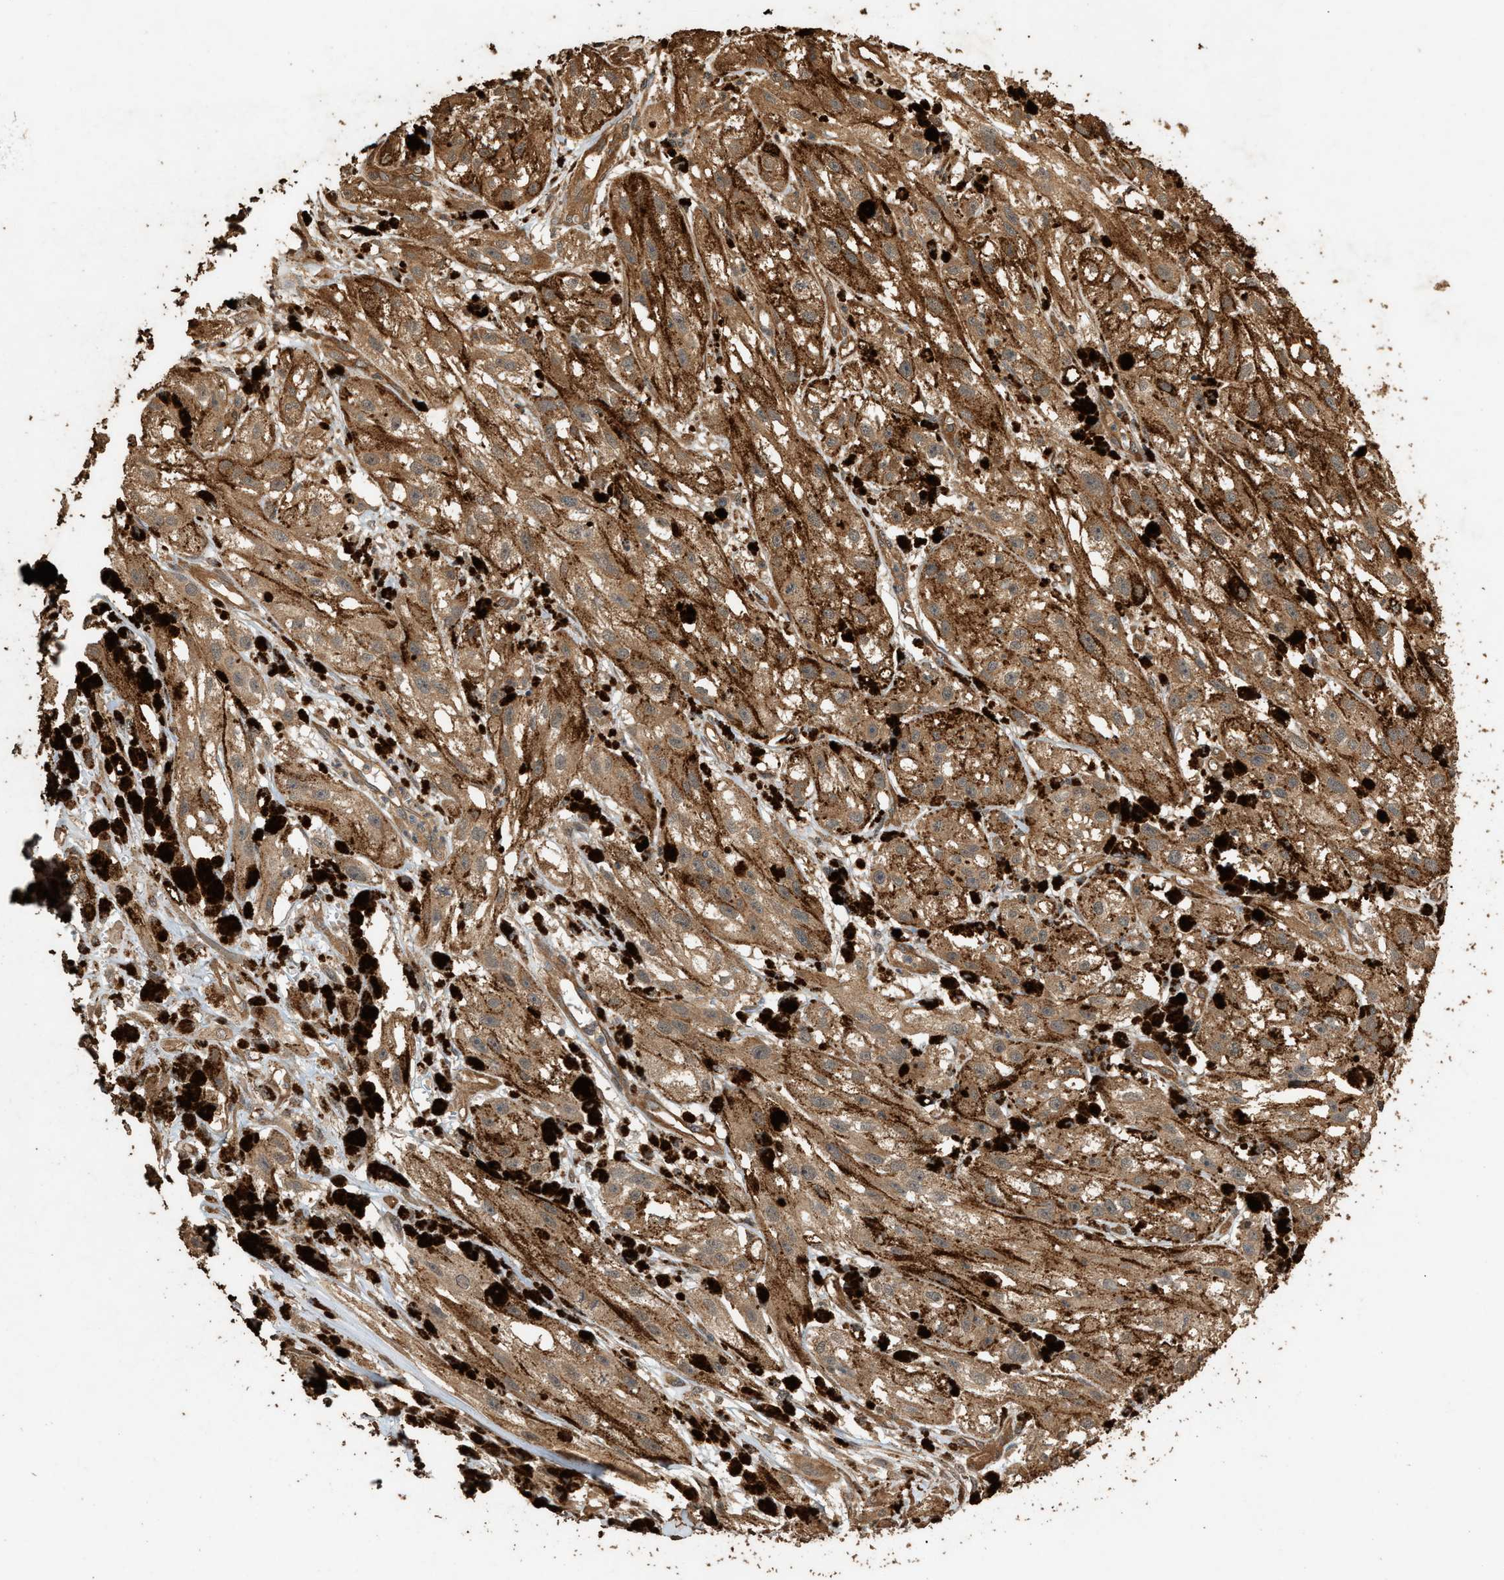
{"staining": {"intensity": "moderate", "quantity": ">75%", "location": "cytoplasmic/membranous"}, "tissue": "melanoma", "cell_type": "Tumor cells", "image_type": "cancer", "snomed": [{"axis": "morphology", "description": "Malignant melanoma, NOS"}, {"axis": "topography", "description": "Skin"}], "caption": "Human melanoma stained with a brown dye exhibits moderate cytoplasmic/membranous positive positivity in about >75% of tumor cells.", "gene": "DCAF7", "patient": {"sex": "male", "age": 88}}